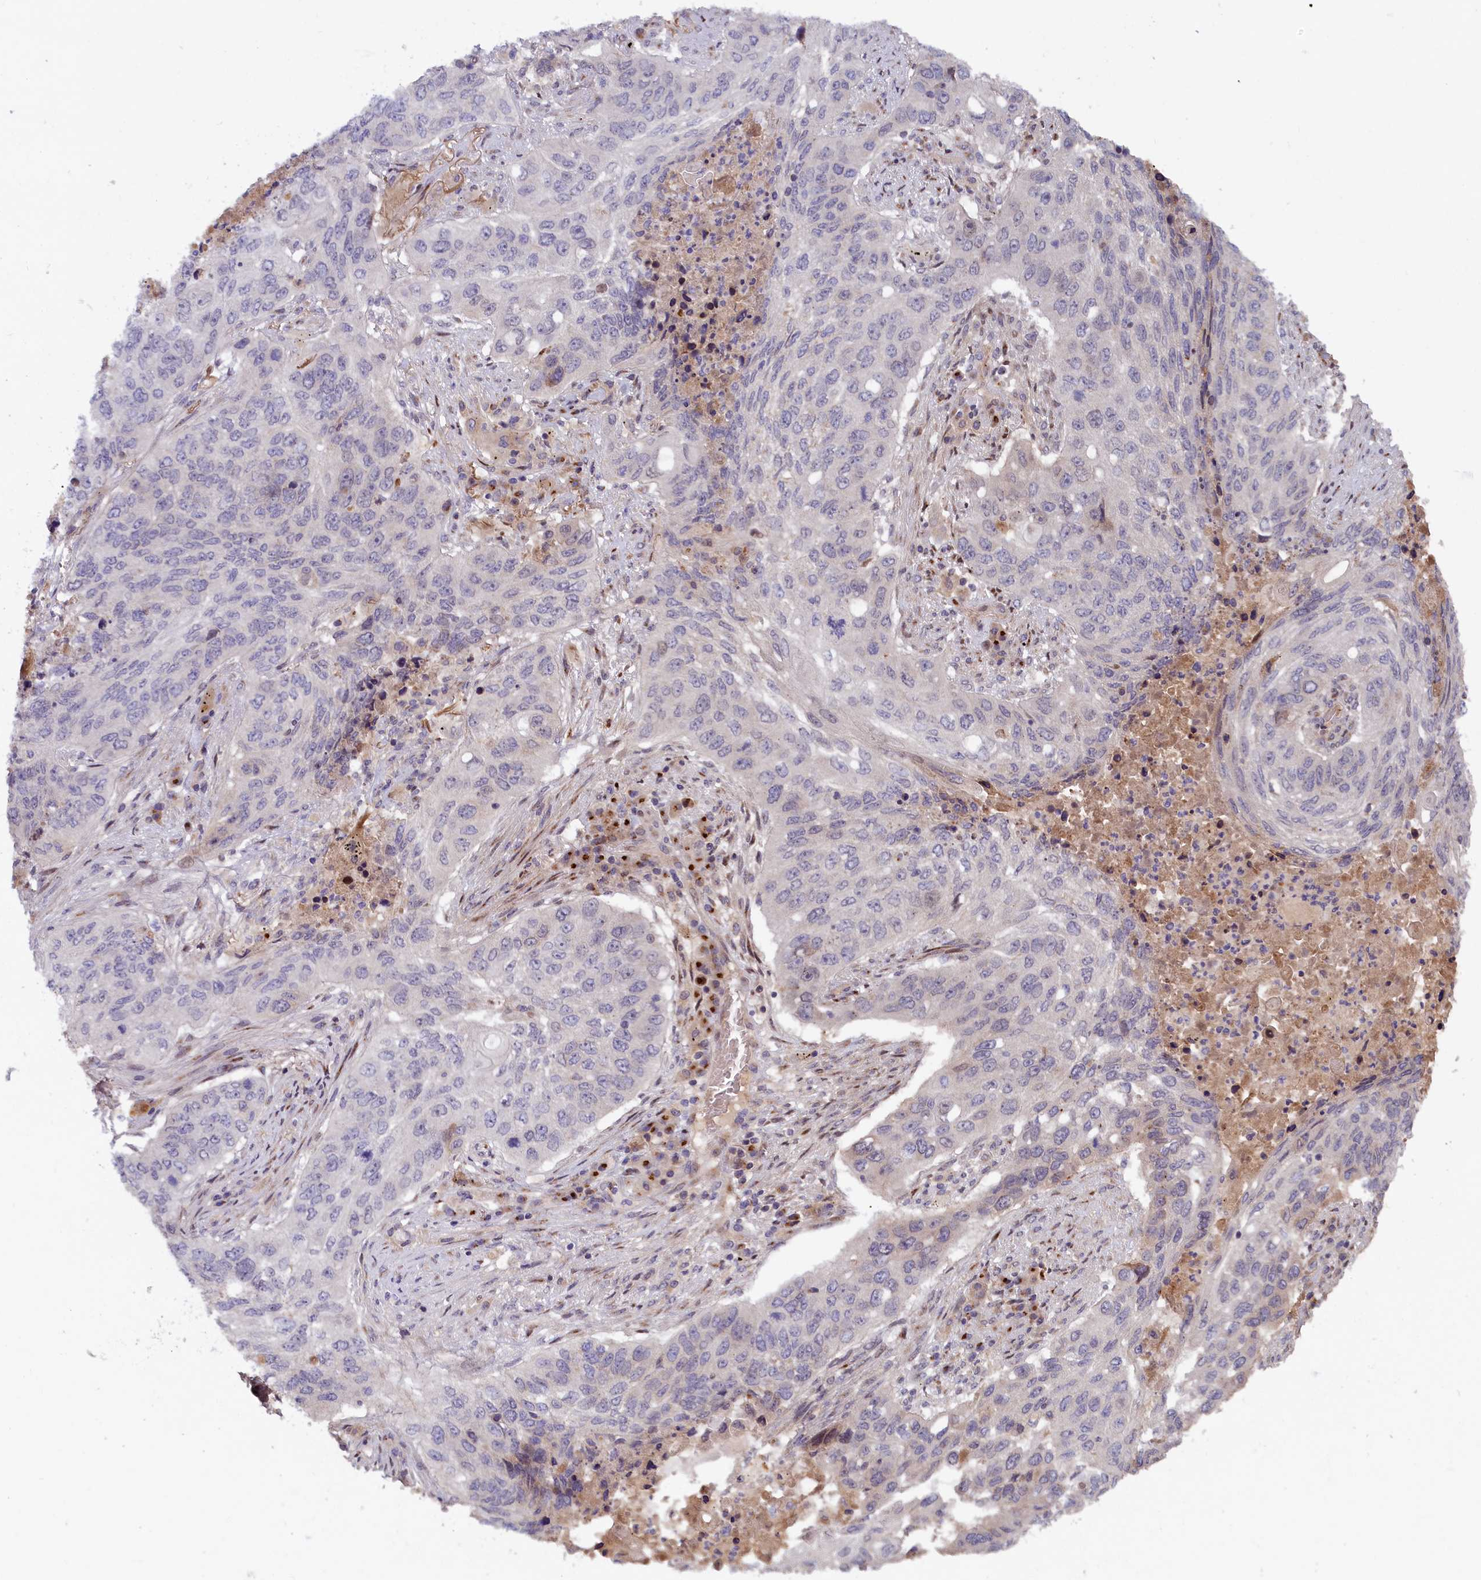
{"staining": {"intensity": "negative", "quantity": "none", "location": "none"}, "tissue": "lung cancer", "cell_type": "Tumor cells", "image_type": "cancer", "snomed": [{"axis": "morphology", "description": "Squamous cell carcinoma, NOS"}, {"axis": "topography", "description": "Lung"}], "caption": "An image of human lung cancer is negative for staining in tumor cells.", "gene": "CHST12", "patient": {"sex": "female", "age": 63}}